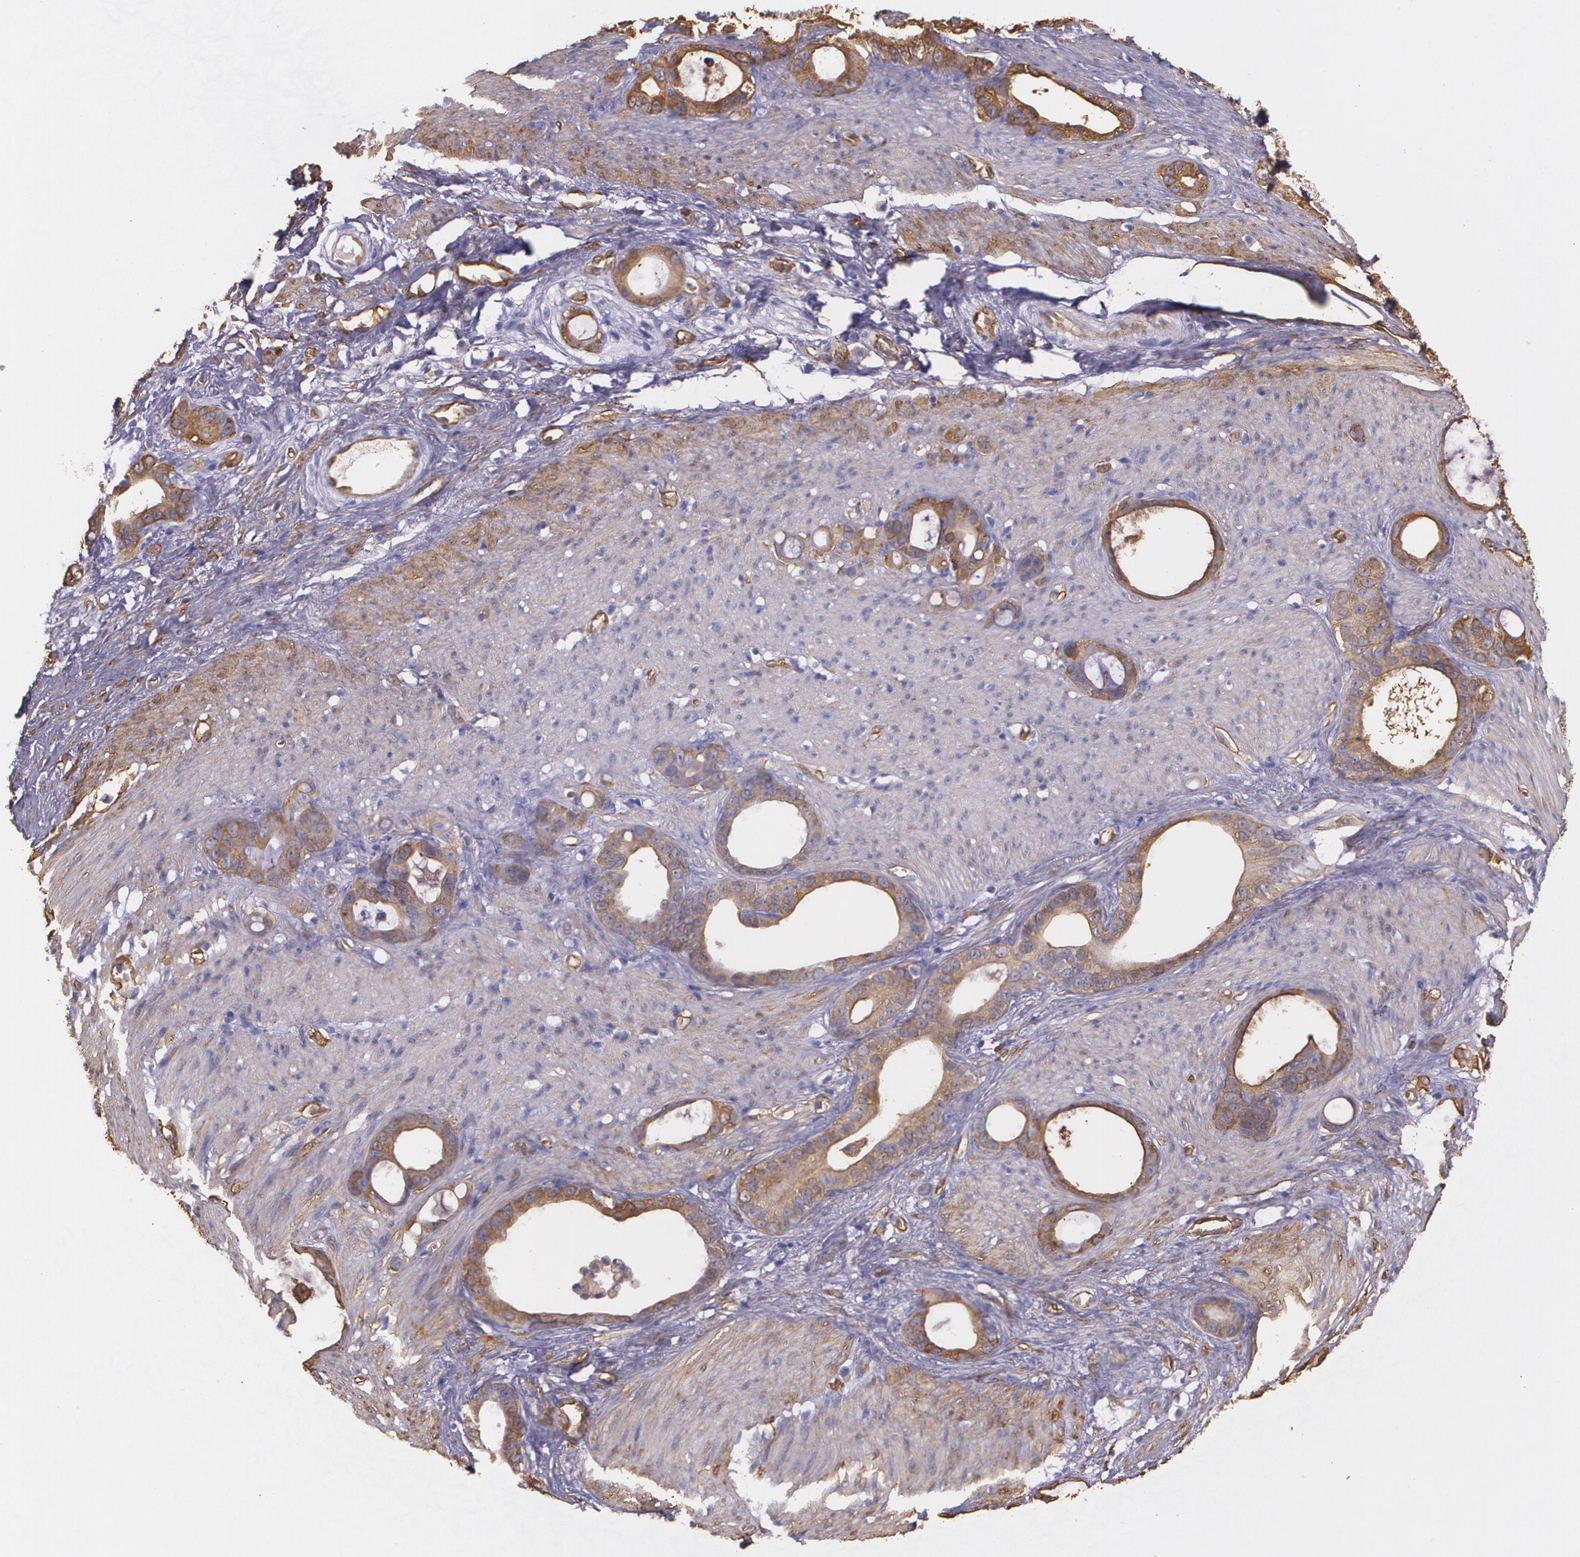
{"staining": {"intensity": "moderate", "quantity": "25%-75%", "location": "cytoplasmic/membranous"}, "tissue": "stomach cancer", "cell_type": "Tumor cells", "image_type": "cancer", "snomed": [{"axis": "morphology", "description": "Adenocarcinoma, NOS"}, {"axis": "topography", "description": "Stomach"}], "caption": "Immunohistochemistry micrograph of stomach cancer (adenocarcinoma) stained for a protein (brown), which reveals medium levels of moderate cytoplasmic/membranous staining in about 25%-75% of tumor cells.", "gene": "MMP2", "patient": {"sex": "female", "age": 75}}